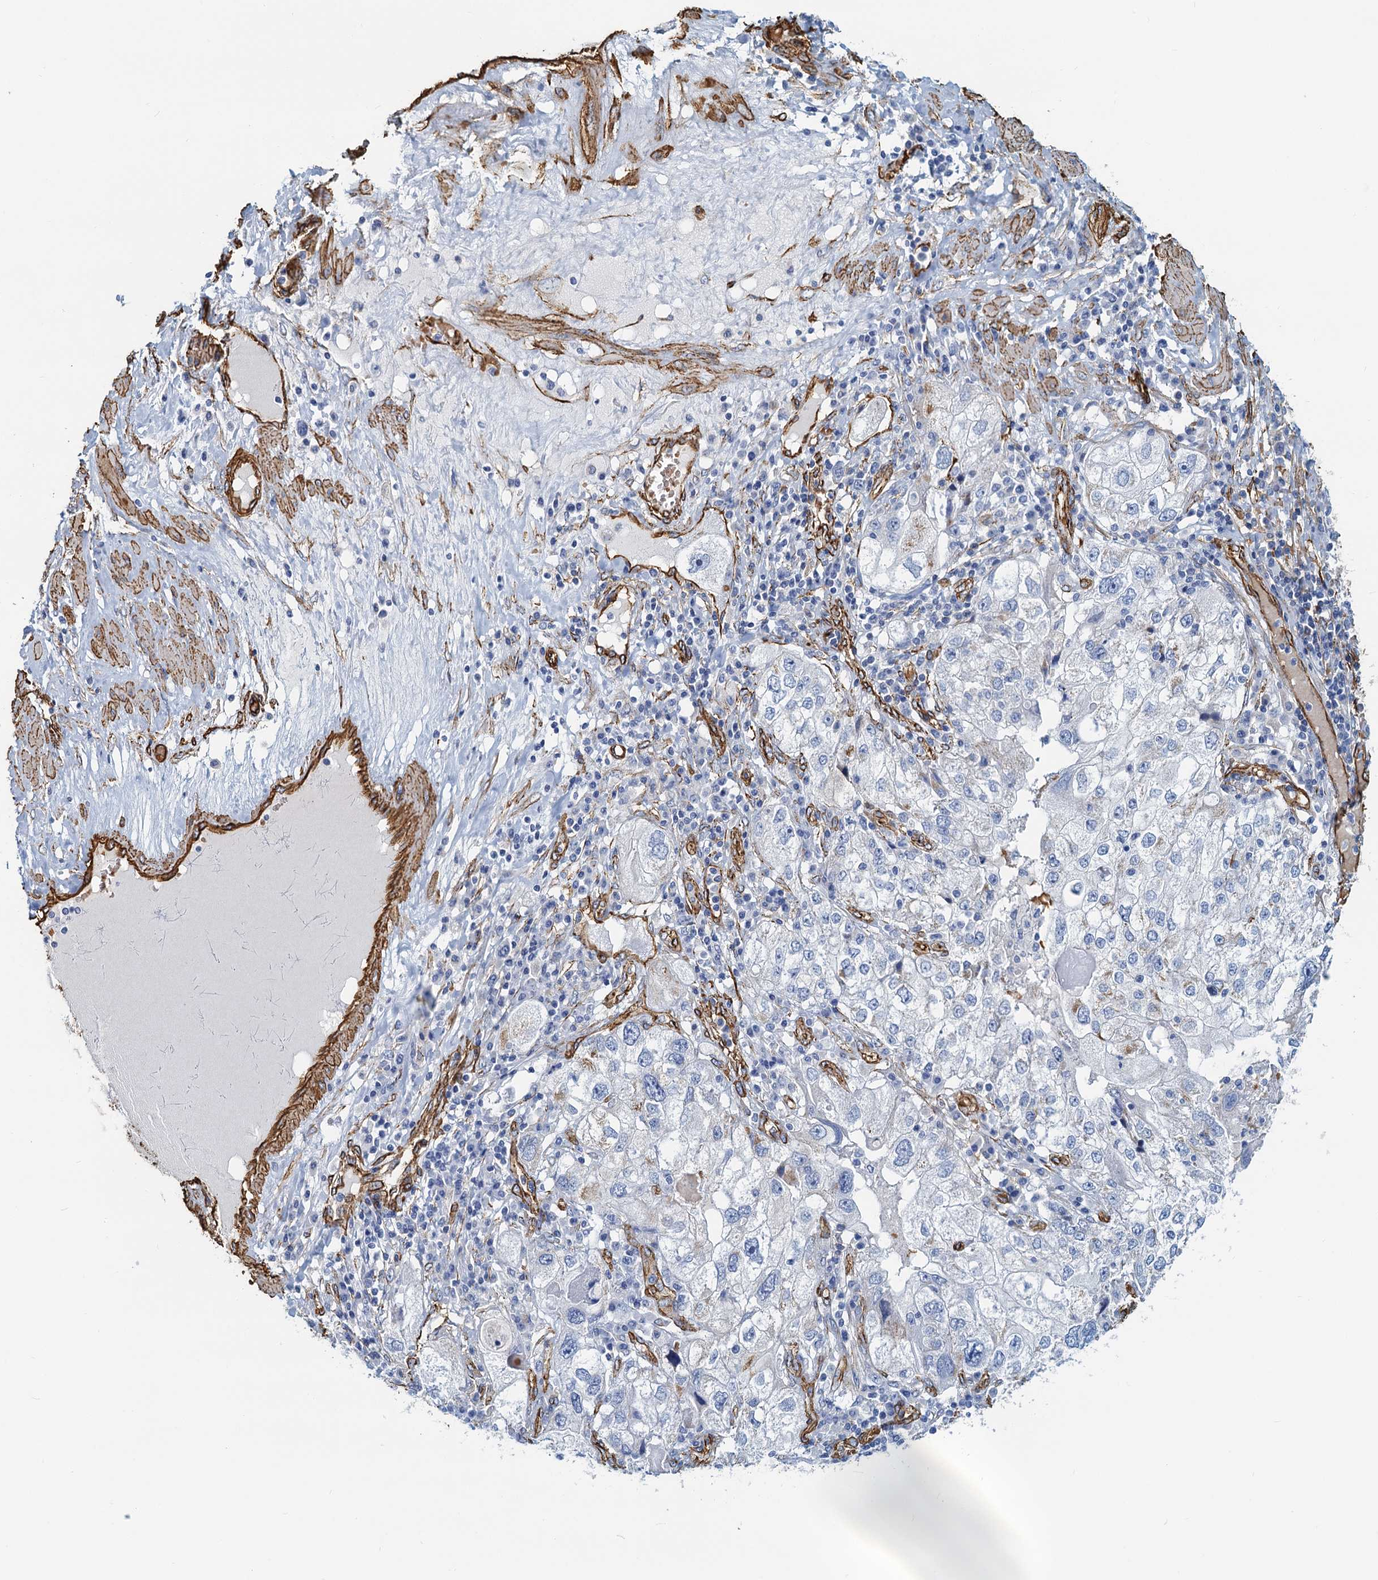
{"staining": {"intensity": "negative", "quantity": "none", "location": "none"}, "tissue": "endometrial cancer", "cell_type": "Tumor cells", "image_type": "cancer", "snomed": [{"axis": "morphology", "description": "Adenocarcinoma, NOS"}, {"axis": "topography", "description": "Endometrium"}], "caption": "IHC of human endometrial adenocarcinoma reveals no staining in tumor cells. (Stains: DAB immunohistochemistry with hematoxylin counter stain, Microscopy: brightfield microscopy at high magnification).", "gene": "DGKG", "patient": {"sex": "female", "age": 49}}